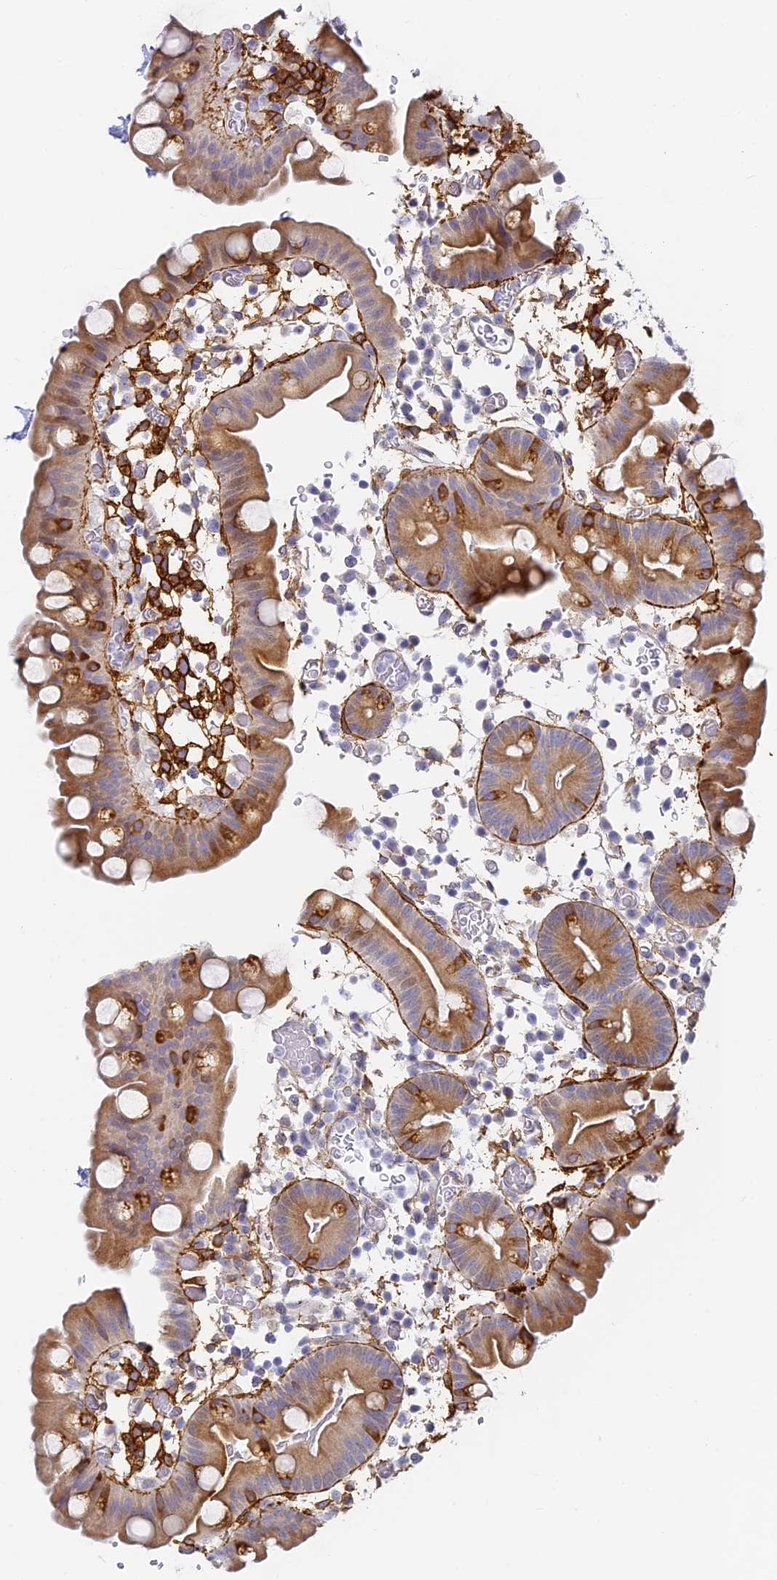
{"staining": {"intensity": "moderate", "quantity": ">75%", "location": "cytoplasmic/membranous"}, "tissue": "small intestine", "cell_type": "Glandular cells", "image_type": "normal", "snomed": [{"axis": "morphology", "description": "Normal tissue, NOS"}, {"axis": "topography", "description": "Stomach, upper"}, {"axis": "topography", "description": "Stomach, lower"}, {"axis": "topography", "description": "Small intestine"}], "caption": "Immunohistochemistry (IHC) micrograph of unremarkable small intestine: small intestine stained using immunohistochemistry shows medium levels of moderate protein expression localized specifically in the cytoplasmic/membranous of glandular cells, appearing as a cytoplasmic/membranous brown color.", "gene": "GJA1", "patient": {"sex": "male", "age": 68}}